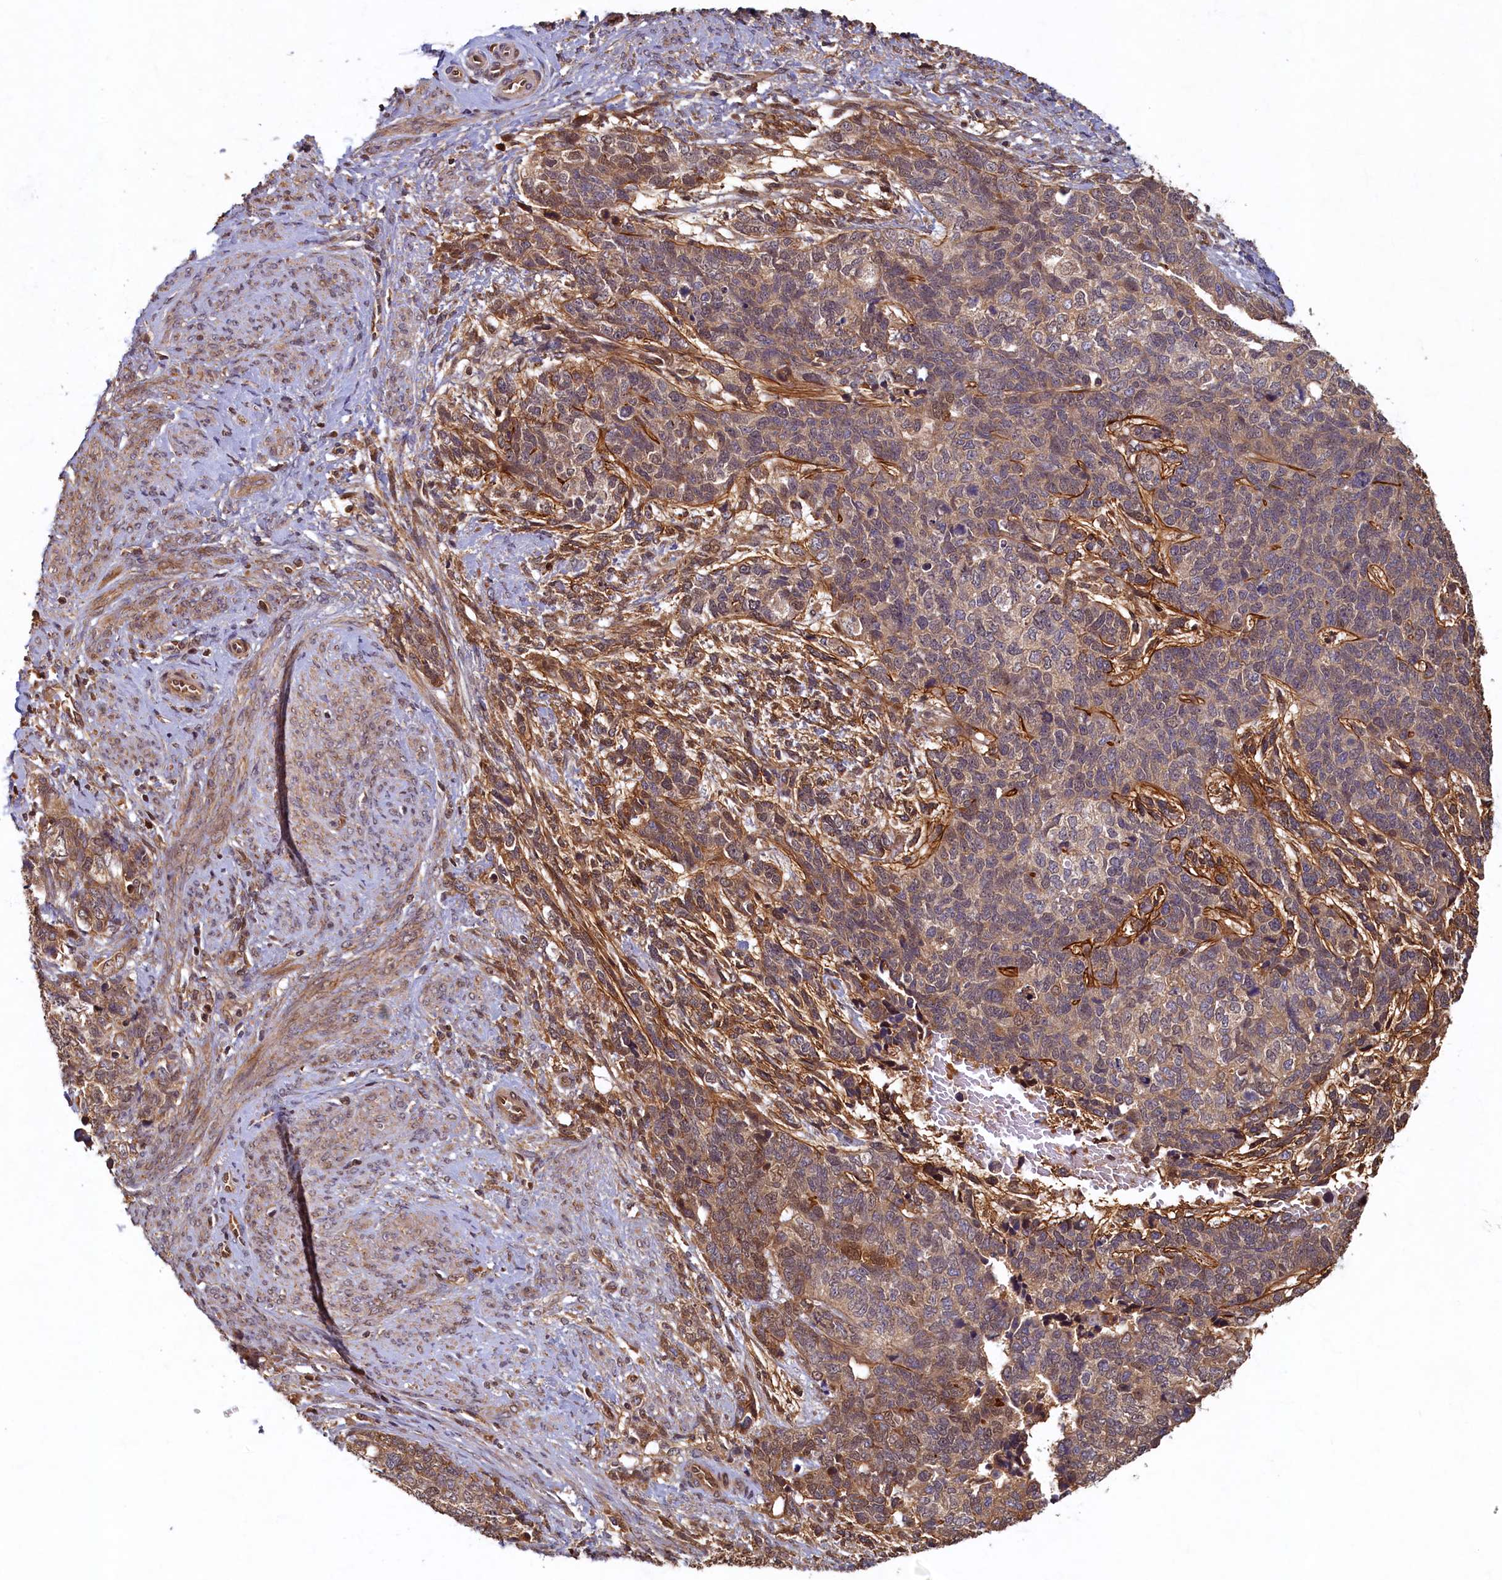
{"staining": {"intensity": "weak", "quantity": "25%-75%", "location": "cytoplasmic/membranous,nuclear"}, "tissue": "cervical cancer", "cell_type": "Tumor cells", "image_type": "cancer", "snomed": [{"axis": "morphology", "description": "Squamous cell carcinoma, NOS"}, {"axis": "topography", "description": "Cervix"}], "caption": "A low amount of weak cytoplasmic/membranous and nuclear expression is appreciated in about 25%-75% of tumor cells in cervical cancer tissue.", "gene": "LCMT2", "patient": {"sex": "female", "age": 63}}